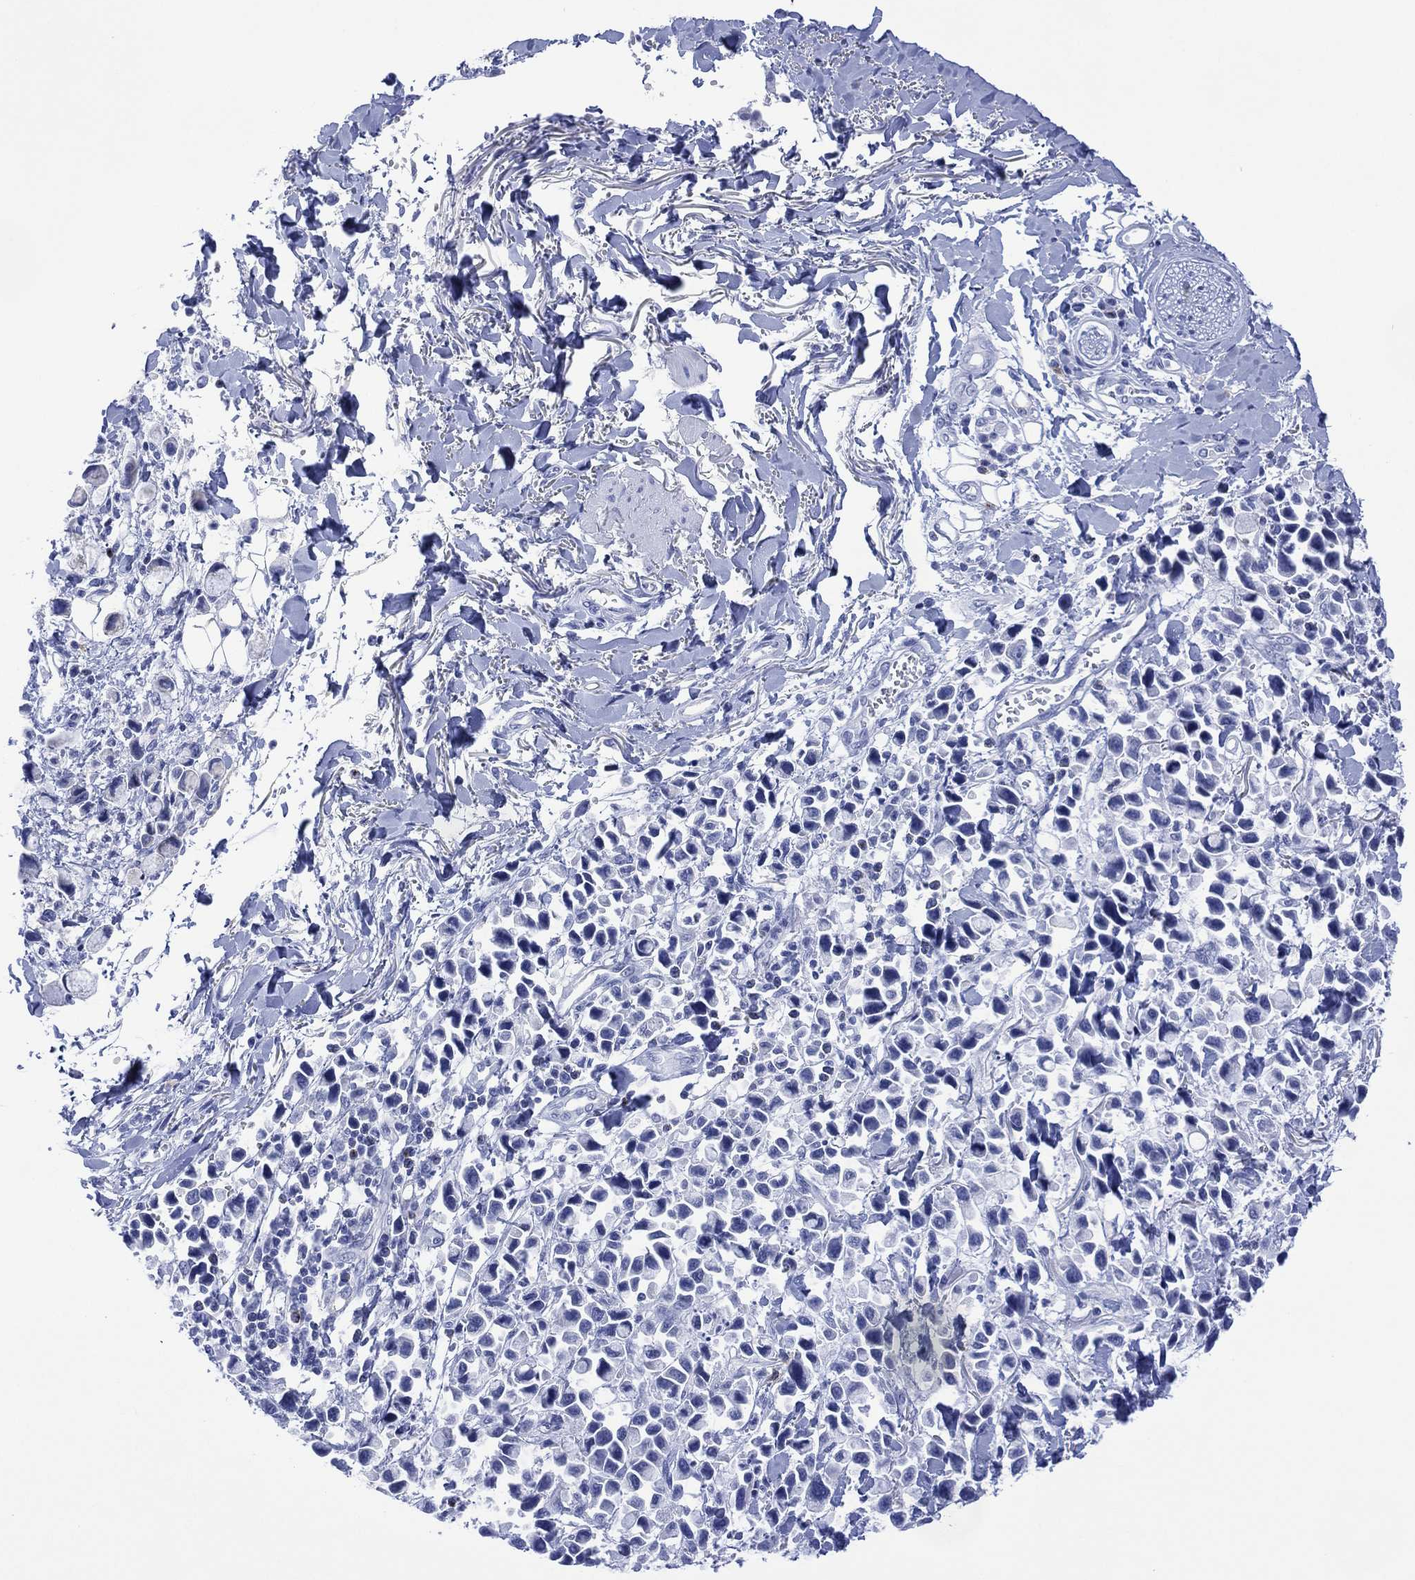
{"staining": {"intensity": "negative", "quantity": "none", "location": "none"}, "tissue": "stomach cancer", "cell_type": "Tumor cells", "image_type": "cancer", "snomed": [{"axis": "morphology", "description": "Adenocarcinoma, NOS"}, {"axis": "topography", "description": "Stomach"}], "caption": "There is no significant expression in tumor cells of stomach cancer. Nuclei are stained in blue.", "gene": "DPP4", "patient": {"sex": "female", "age": 81}}